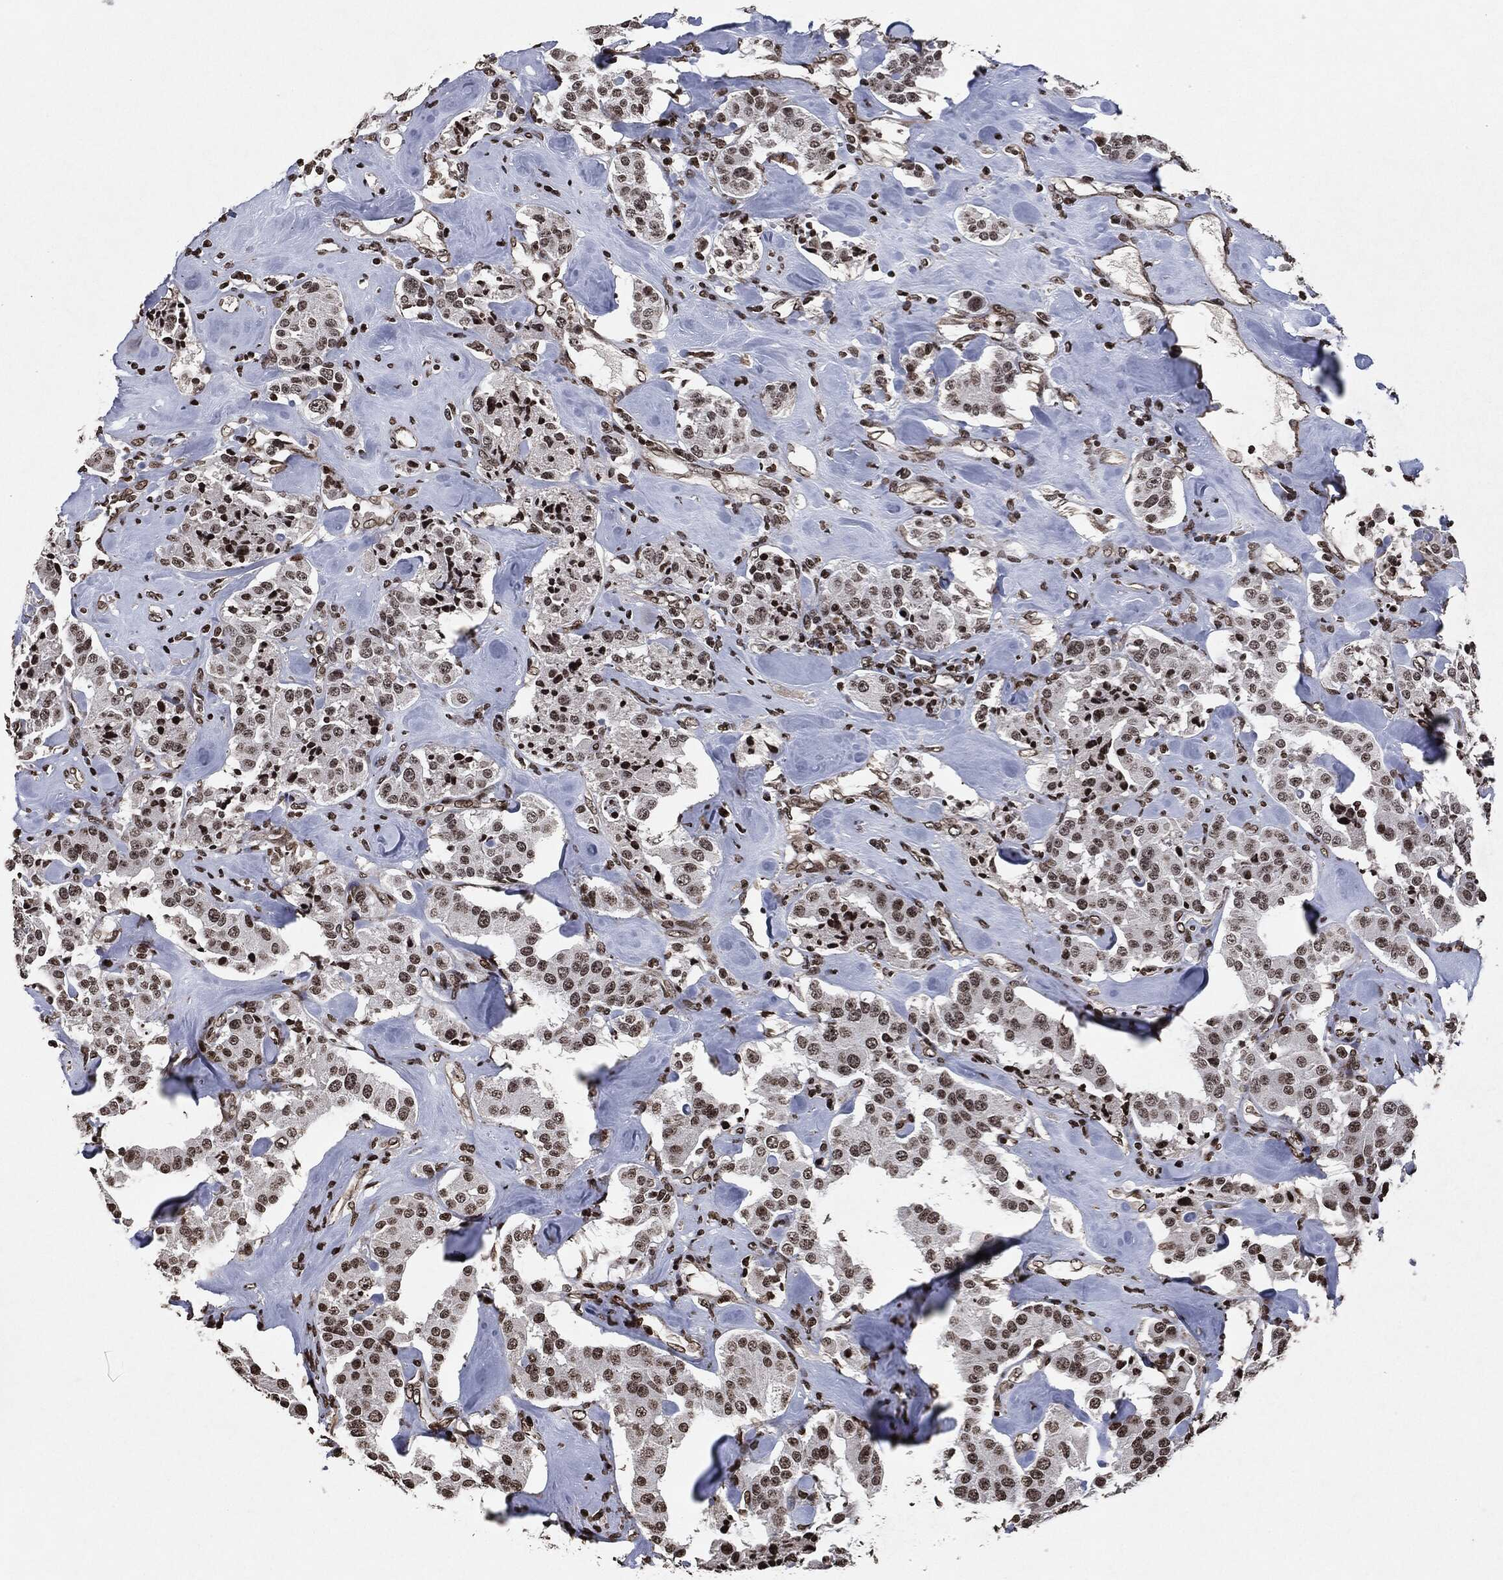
{"staining": {"intensity": "moderate", "quantity": "25%-75%", "location": "nuclear"}, "tissue": "carcinoid", "cell_type": "Tumor cells", "image_type": "cancer", "snomed": [{"axis": "morphology", "description": "Carcinoid, malignant, NOS"}, {"axis": "topography", "description": "Pancreas"}], "caption": "Malignant carcinoid tissue displays moderate nuclear expression in approximately 25%-75% of tumor cells, visualized by immunohistochemistry.", "gene": "JUN", "patient": {"sex": "male", "age": 41}}